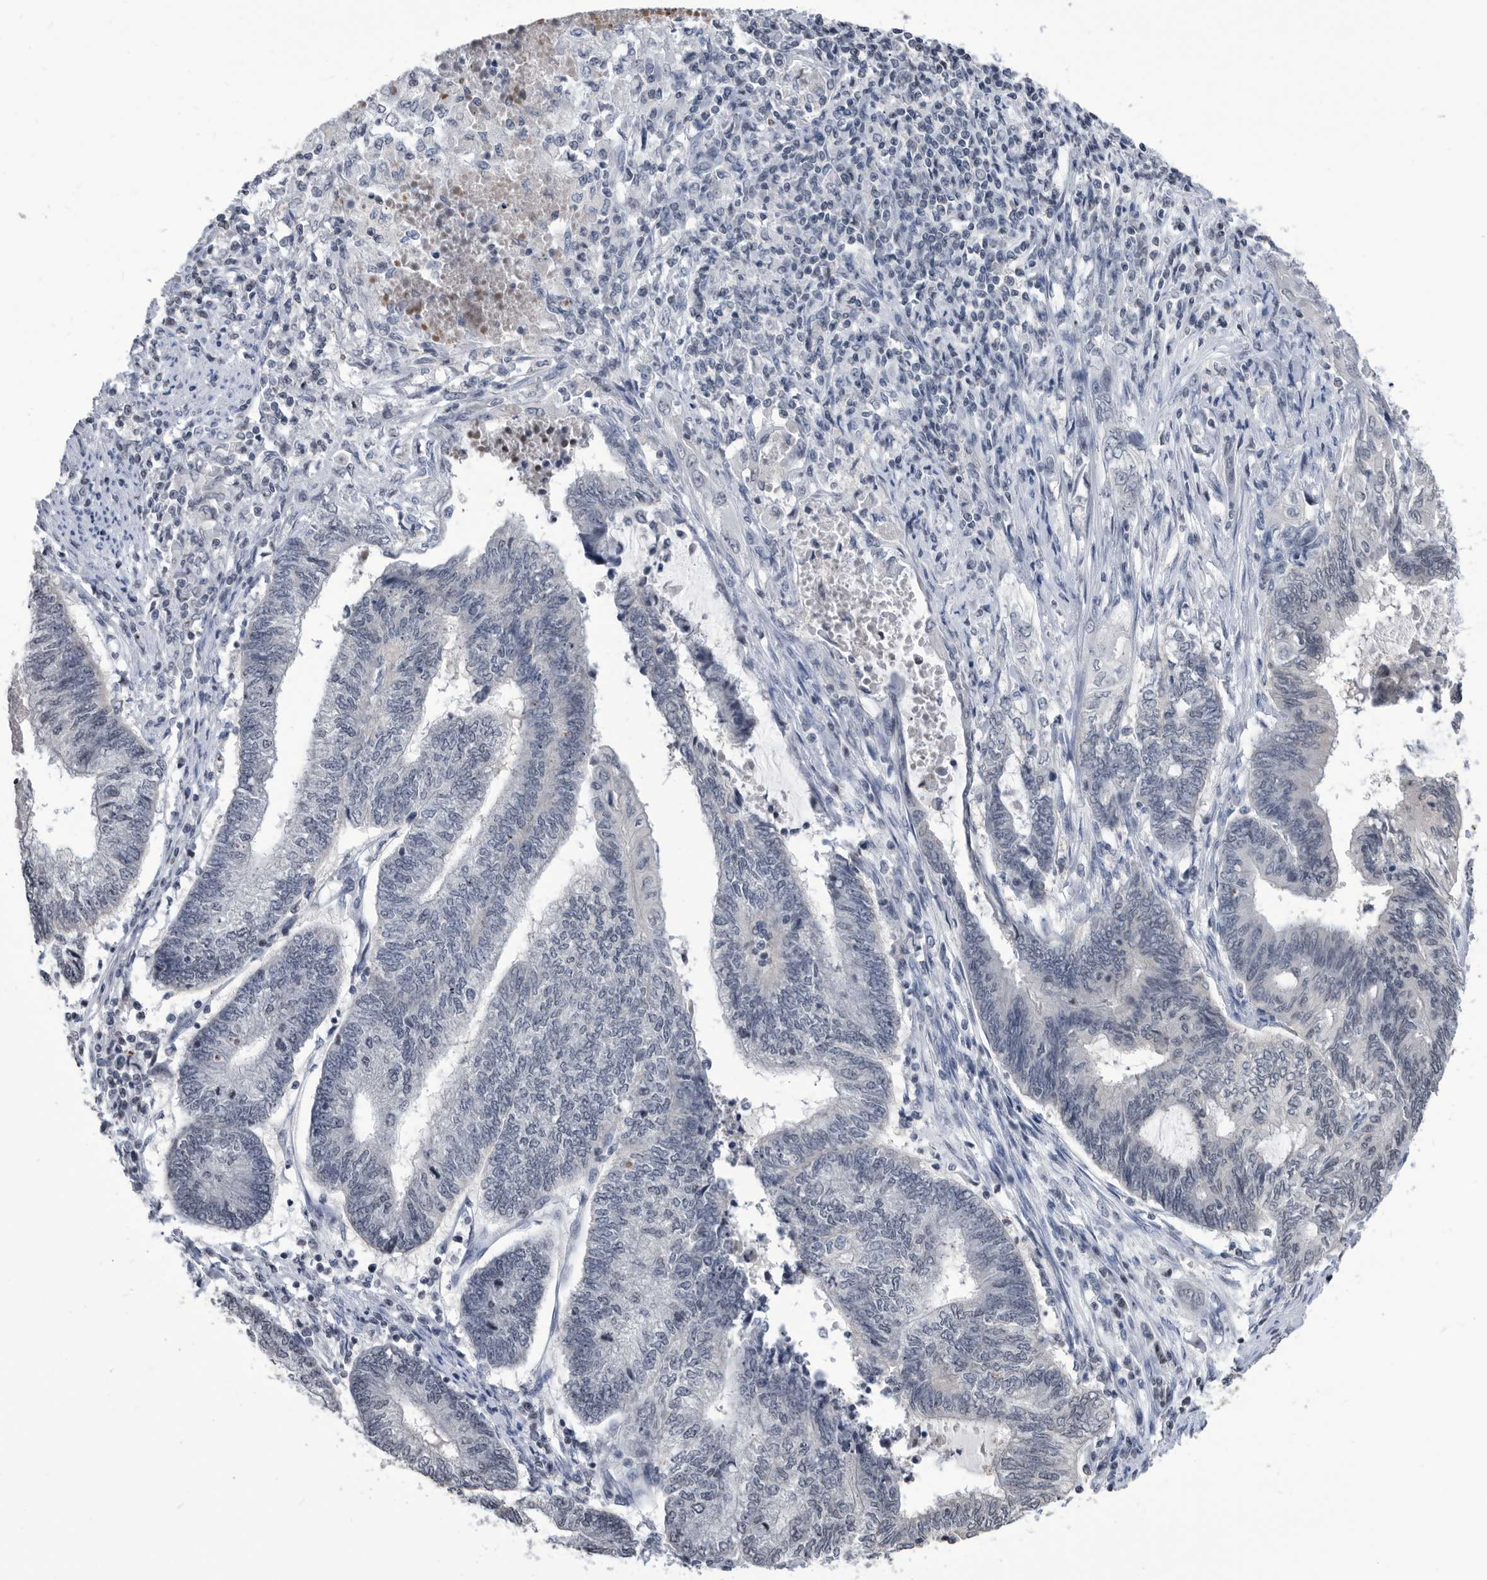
{"staining": {"intensity": "negative", "quantity": "none", "location": "none"}, "tissue": "endometrial cancer", "cell_type": "Tumor cells", "image_type": "cancer", "snomed": [{"axis": "morphology", "description": "Adenocarcinoma, NOS"}, {"axis": "topography", "description": "Uterus"}, {"axis": "topography", "description": "Endometrium"}], "caption": "Endometrial cancer stained for a protein using immunohistochemistry (IHC) reveals no expression tumor cells.", "gene": "TSTD1", "patient": {"sex": "female", "age": 70}}